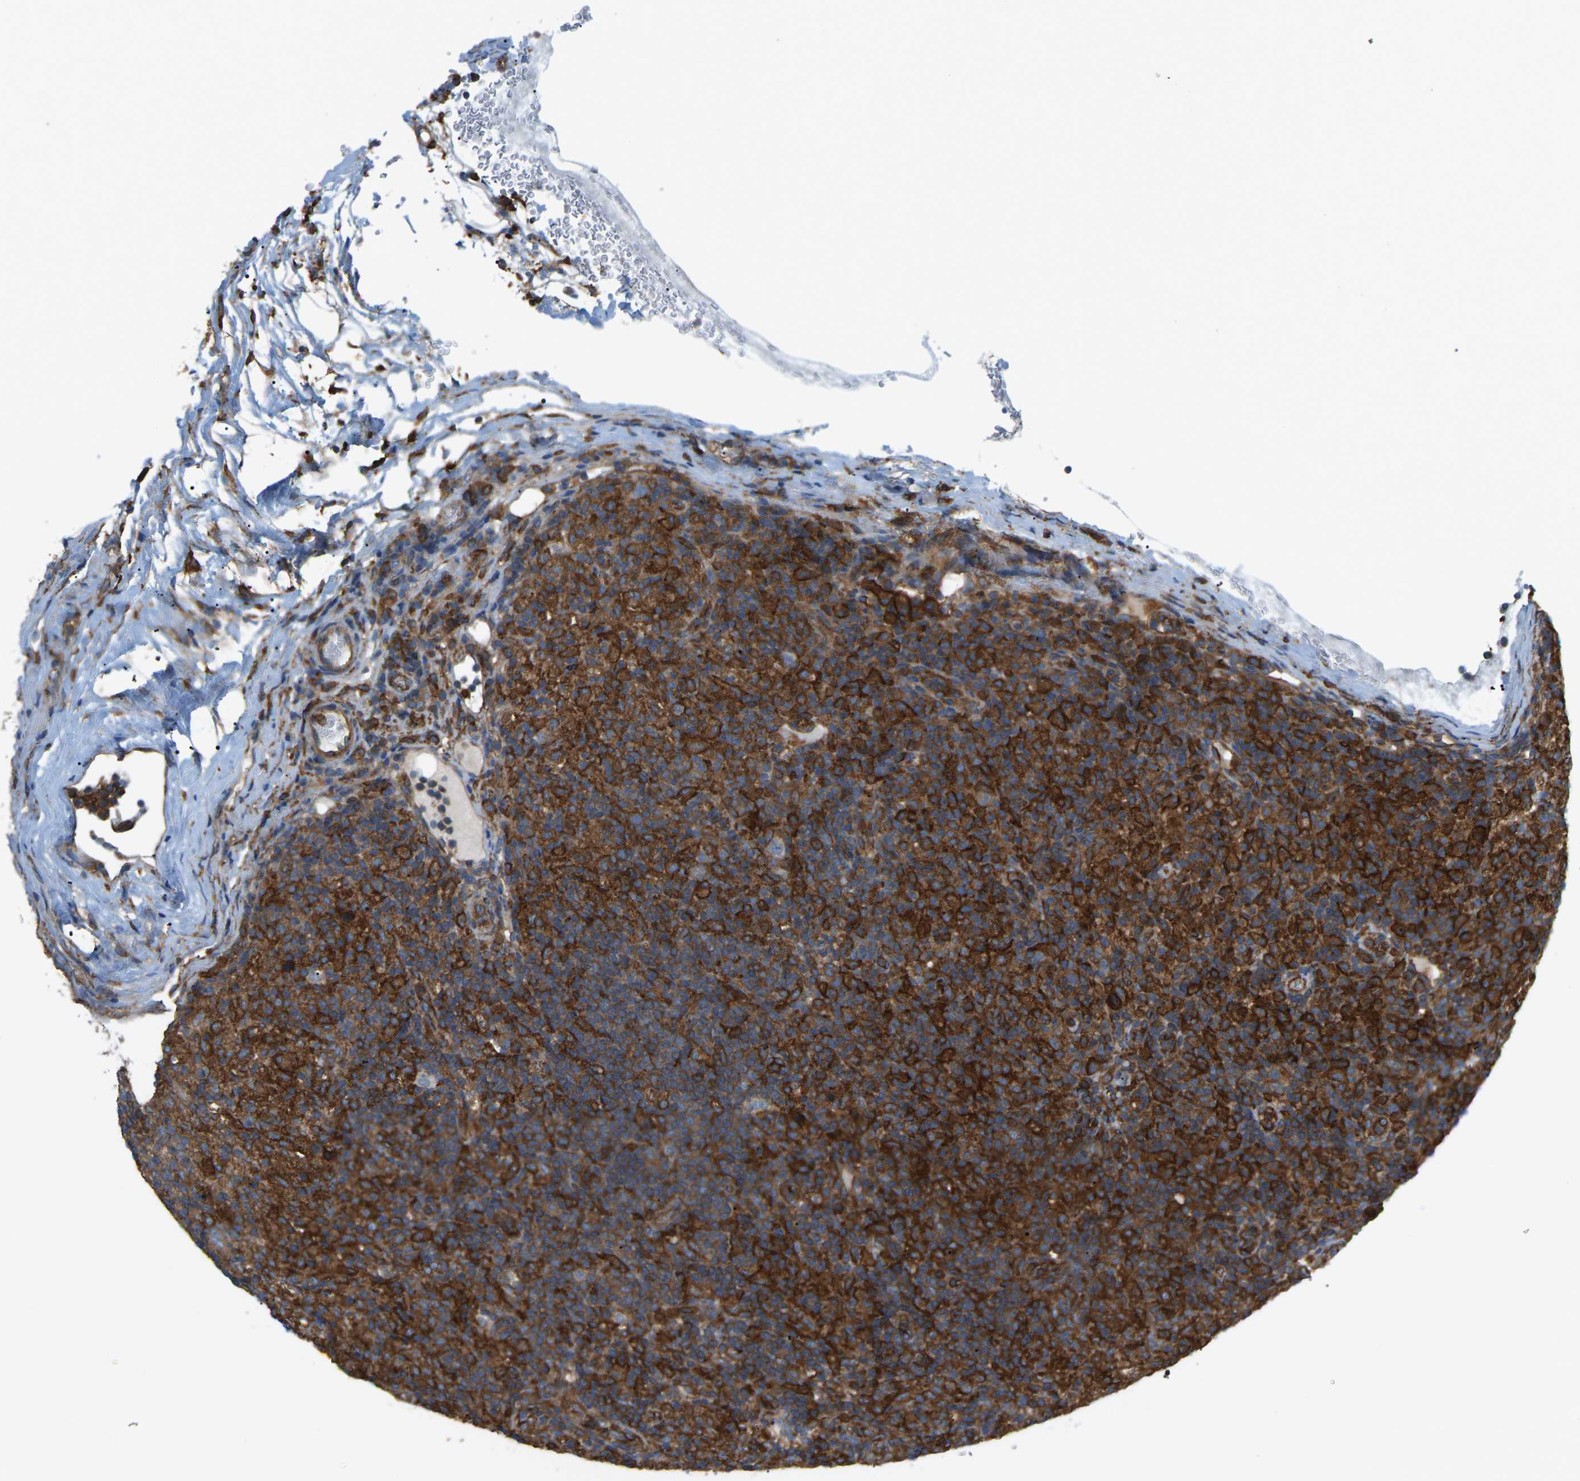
{"staining": {"intensity": "weak", "quantity": "<25%", "location": "cytoplasmic/membranous"}, "tissue": "lymphoma", "cell_type": "Tumor cells", "image_type": "cancer", "snomed": [{"axis": "morphology", "description": "Hodgkin's disease, NOS"}, {"axis": "topography", "description": "Lymph node"}], "caption": "Tumor cells are negative for protein expression in human Hodgkin's disease.", "gene": "PICALM", "patient": {"sex": "male", "age": 70}}